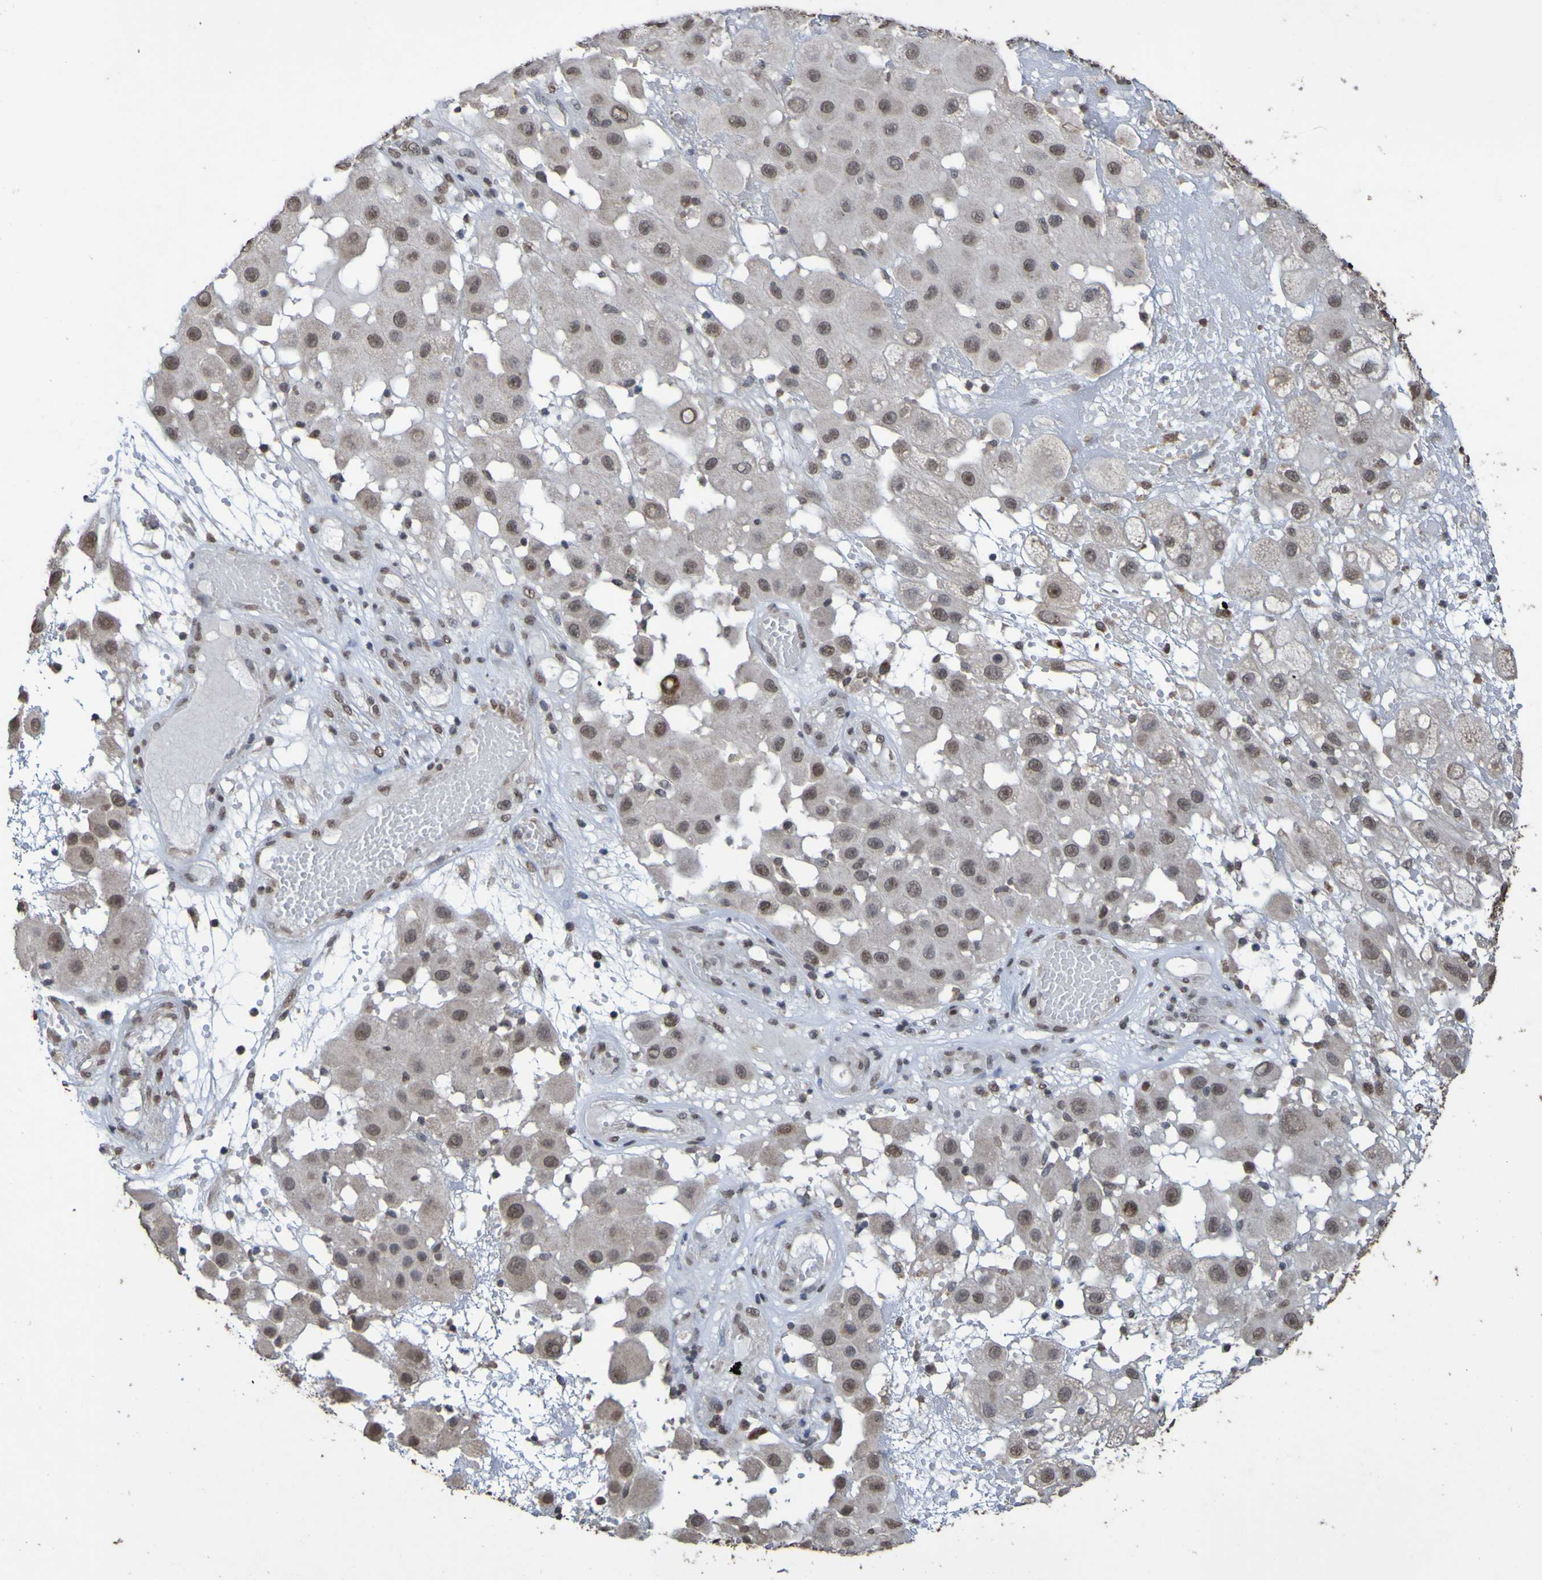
{"staining": {"intensity": "weak", "quantity": ">75%", "location": "cytoplasmic/membranous,nuclear"}, "tissue": "melanoma", "cell_type": "Tumor cells", "image_type": "cancer", "snomed": [{"axis": "morphology", "description": "Malignant melanoma, NOS"}, {"axis": "topography", "description": "Skin"}], "caption": "Weak cytoplasmic/membranous and nuclear positivity for a protein is appreciated in about >75% of tumor cells of melanoma using IHC.", "gene": "ALKBH2", "patient": {"sex": "female", "age": 81}}